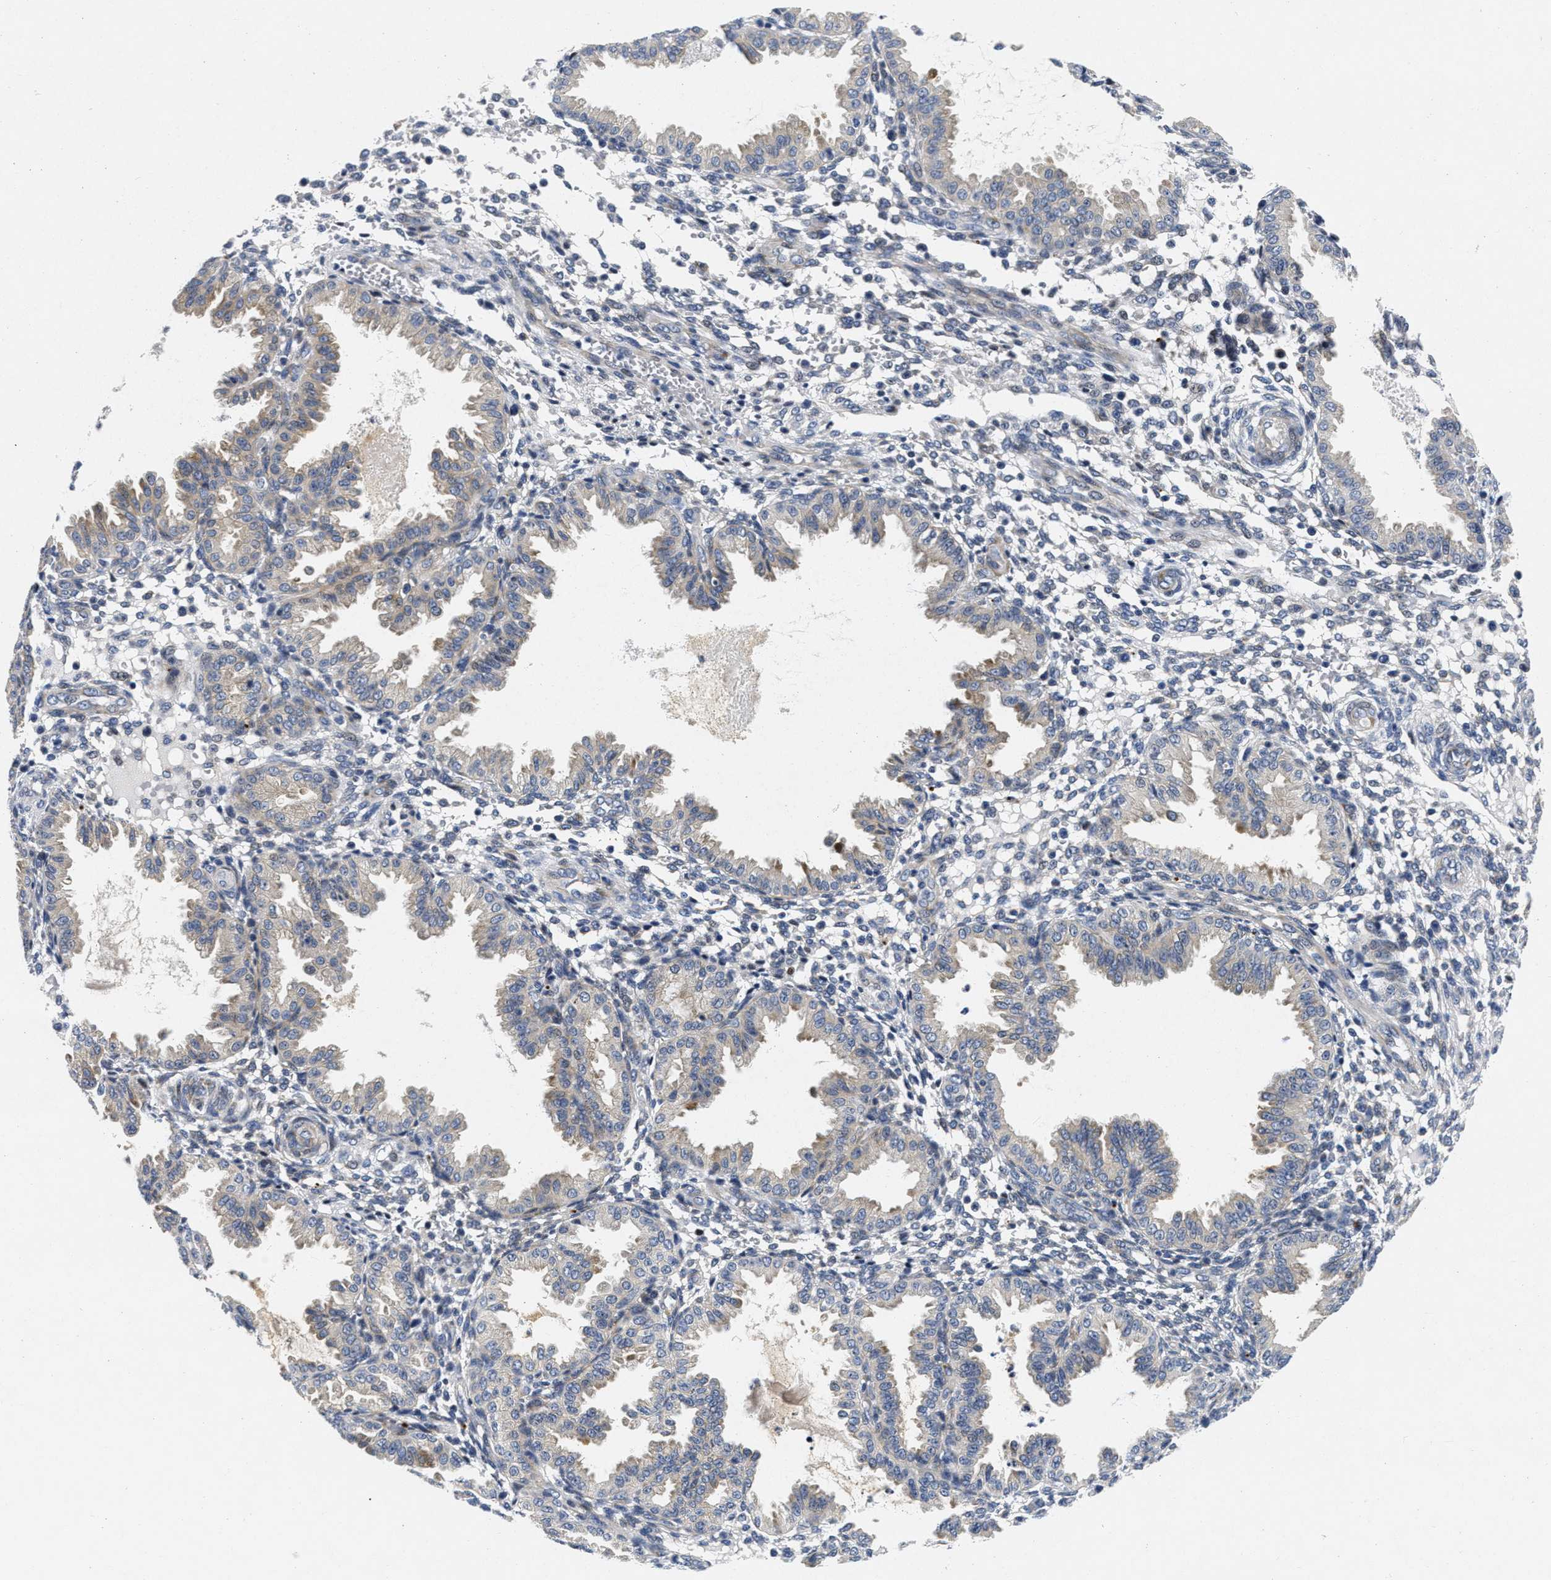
{"staining": {"intensity": "negative", "quantity": "none", "location": "none"}, "tissue": "endometrium", "cell_type": "Cells in endometrial stroma", "image_type": "normal", "snomed": [{"axis": "morphology", "description": "Normal tissue, NOS"}, {"axis": "topography", "description": "Endometrium"}], "caption": "Immunohistochemistry (IHC) of unremarkable endometrium exhibits no positivity in cells in endometrial stroma. (Brightfield microscopy of DAB (3,3'-diaminobenzidine) immunohistochemistry (IHC) at high magnification).", "gene": "LAD1", "patient": {"sex": "female", "age": 33}}